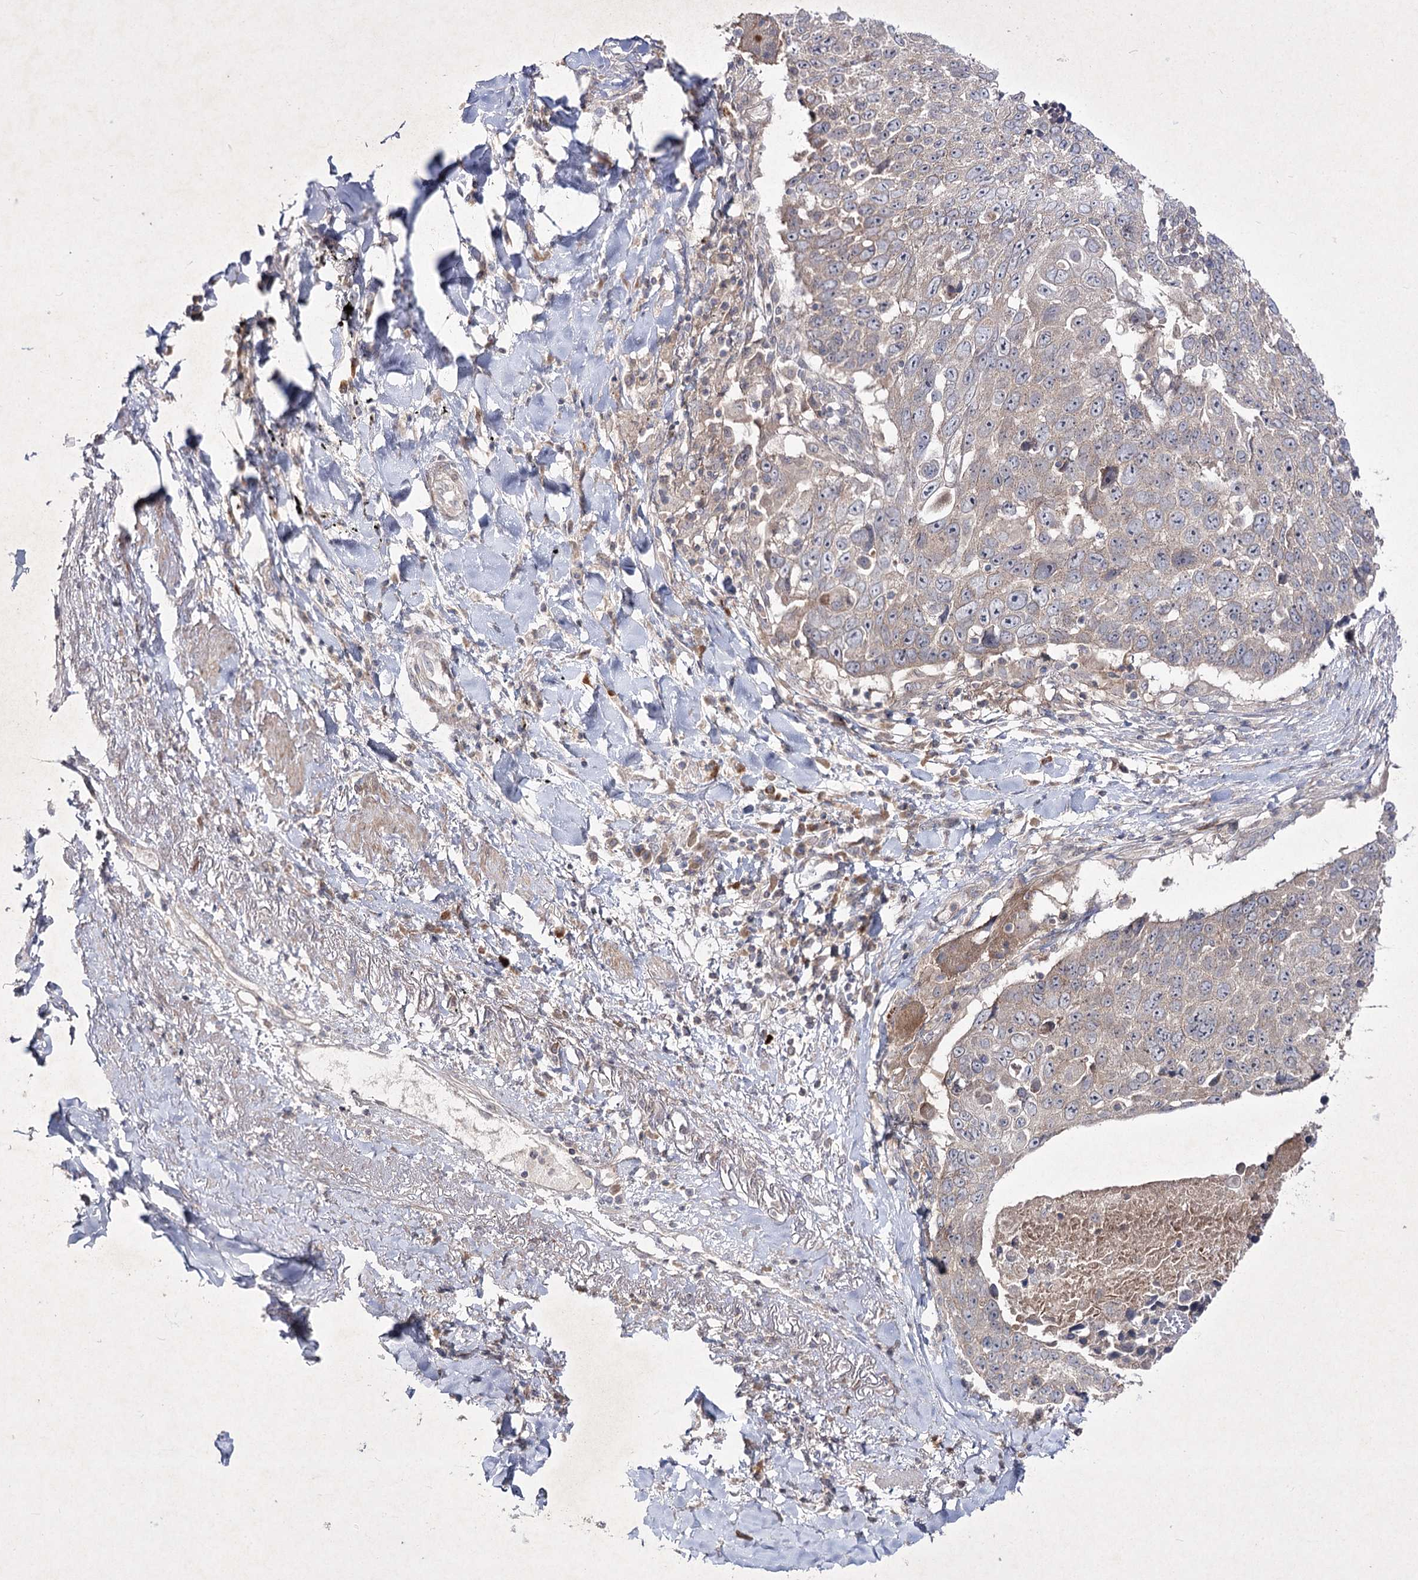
{"staining": {"intensity": "weak", "quantity": "<25%", "location": "cytoplasmic/membranous"}, "tissue": "lung cancer", "cell_type": "Tumor cells", "image_type": "cancer", "snomed": [{"axis": "morphology", "description": "Squamous cell carcinoma, NOS"}, {"axis": "topography", "description": "Lung"}], "caption": "DAB (3,3'-diaminobenzidine) immunohistochemical staining of human lung squamous cell carcinoma displays no significant positivity in tumor cells.", "gene": "CIB2", "patient": {"sex": "male", "age": 66}}